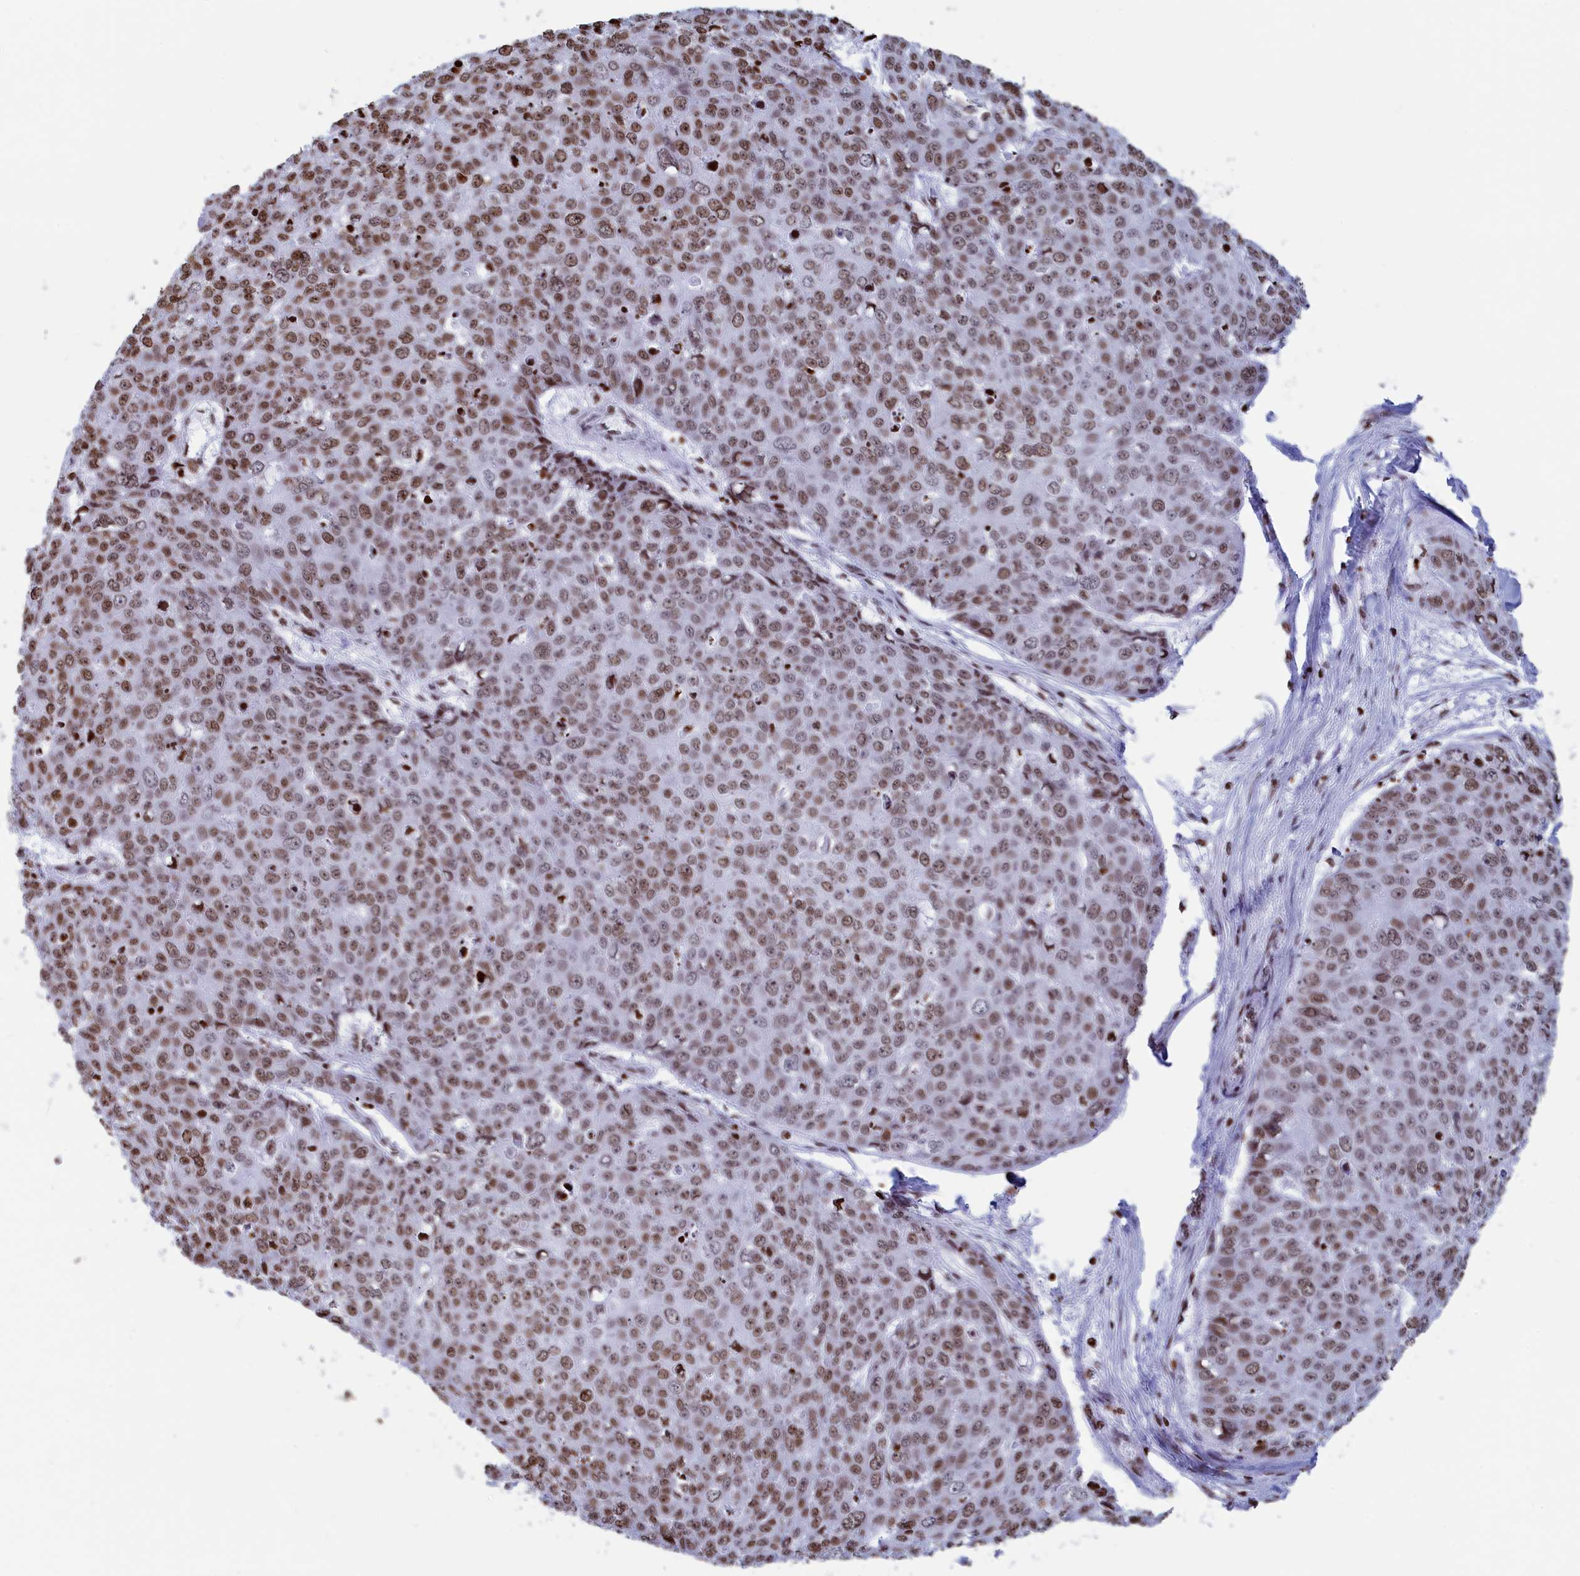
{"staining": {"intensity": "moderate", "quantity": ">75%", "location": "nuclear"}, "tissue": "skin cancer", "cell_type": "Tumor cells", "image_type": "cancer", "snomed": [{"axis": "morphology", "description": "Squamous cell carcinoma, NOS"}, {"axis": "topography", "description": "Skin"}], "caption": "Squamous cell carcinoma (skin) tissue exhibits moderate nuclear expression in about >75% of tumor cells", "gene": "APOBEC3A", "patient": {"sex": "male", "age": 71}}